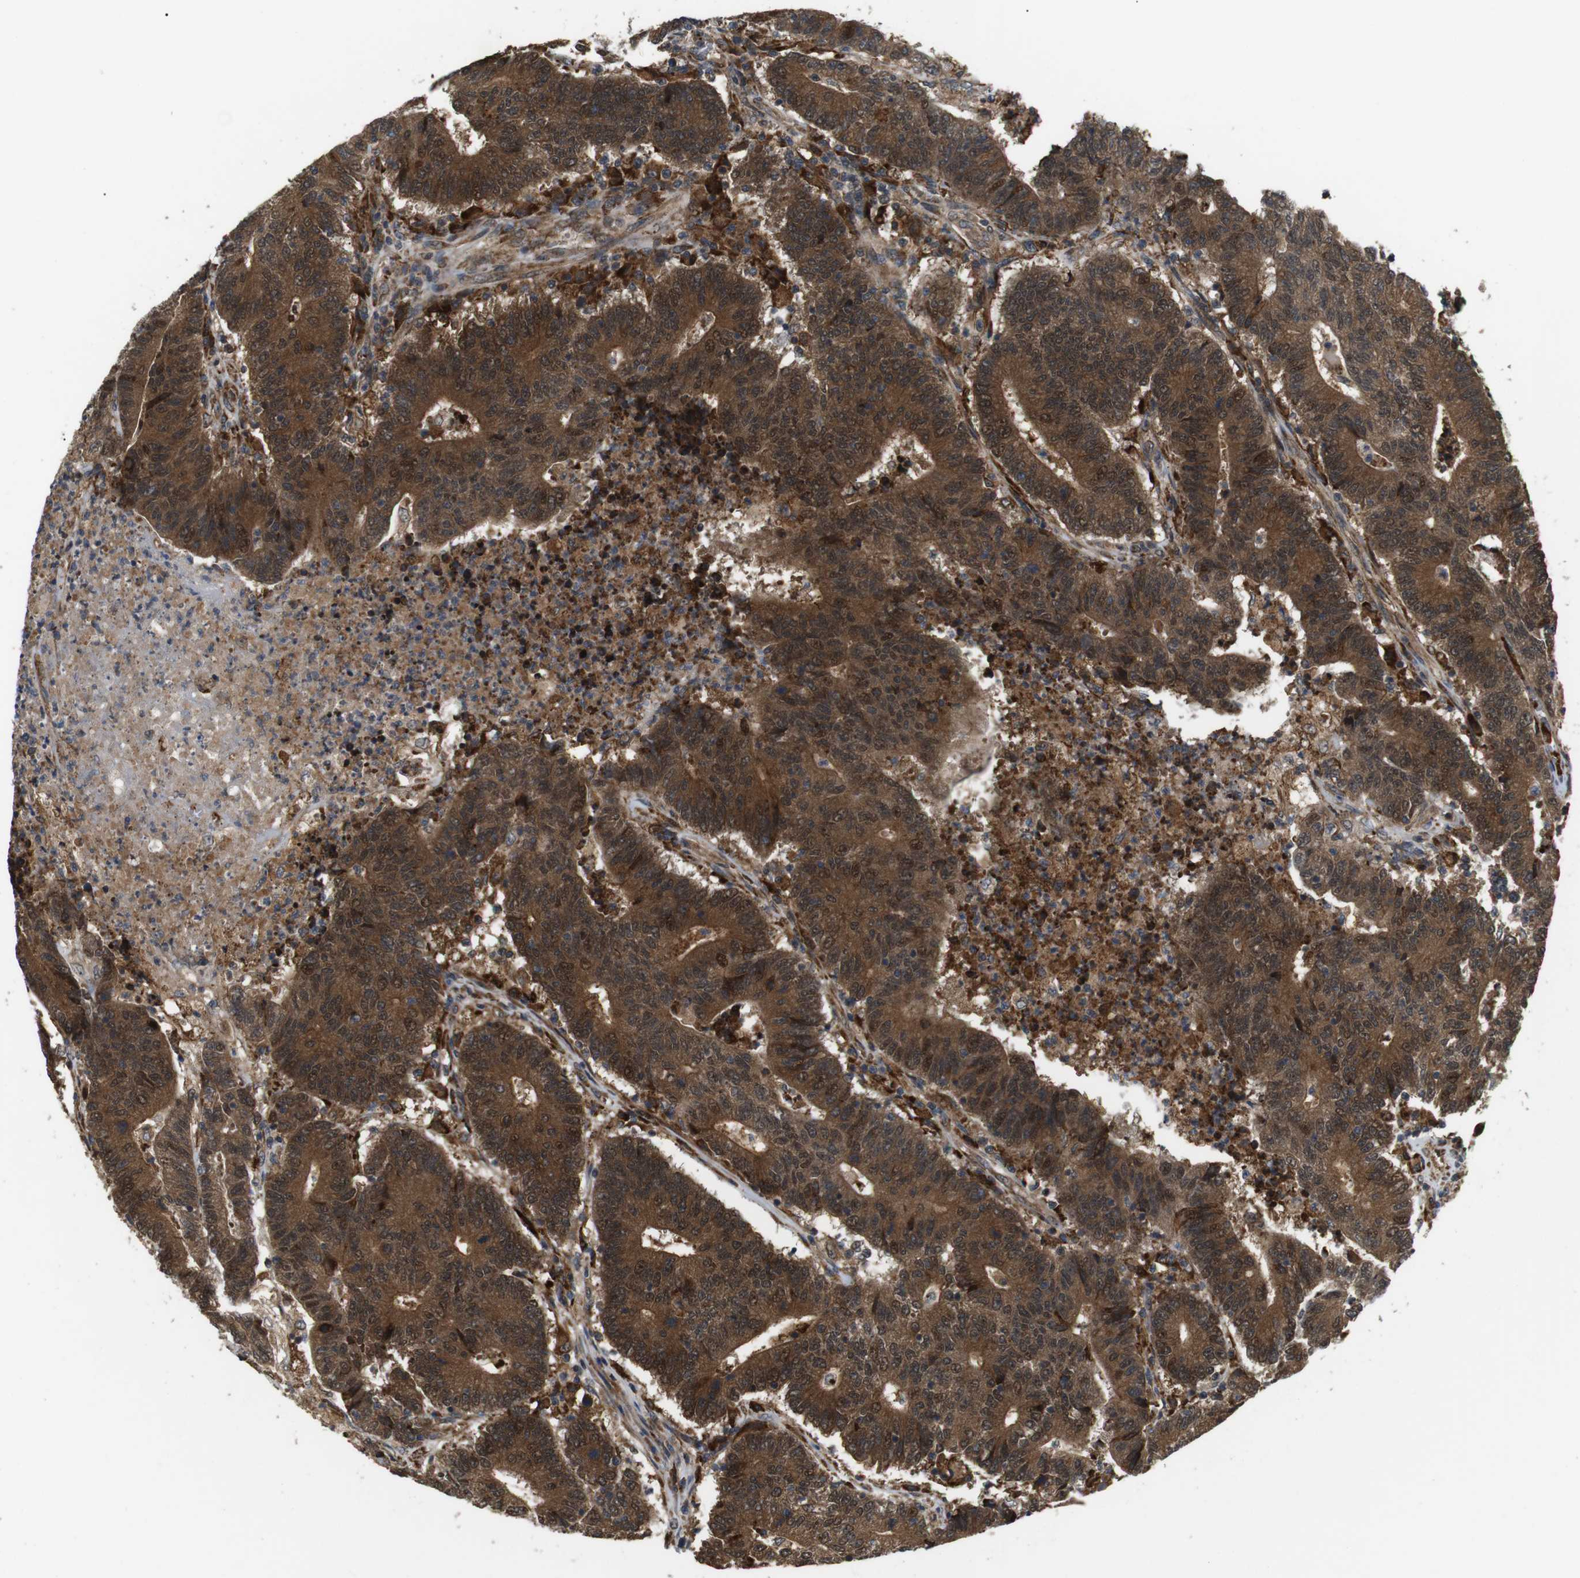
{"staining": {"intensity": "strong", "quantity": ">75%", "location": "cytoplasmic/membranous"}, "tissue": "colorectal cancer", "cell_type": "Tumor cells", "image_type": "cancer", "snomed": [{"axis": "morphology", "description": "Normal tissue, NOS"}, {"axis": "morphology", "description": "Adenocarcinoma, NOS"}, {"axis": "topography", "description": "Colon"}], "caption": "Approximately >75% of tumor cells in colorectal cancer (adenocarcinoma) show strong cytoplasmic/membranous protein positivity as visualized by brown immunohistochemical staining.", "gene": "EPHB2", "patient": {"sex": "female", "age": 75}}